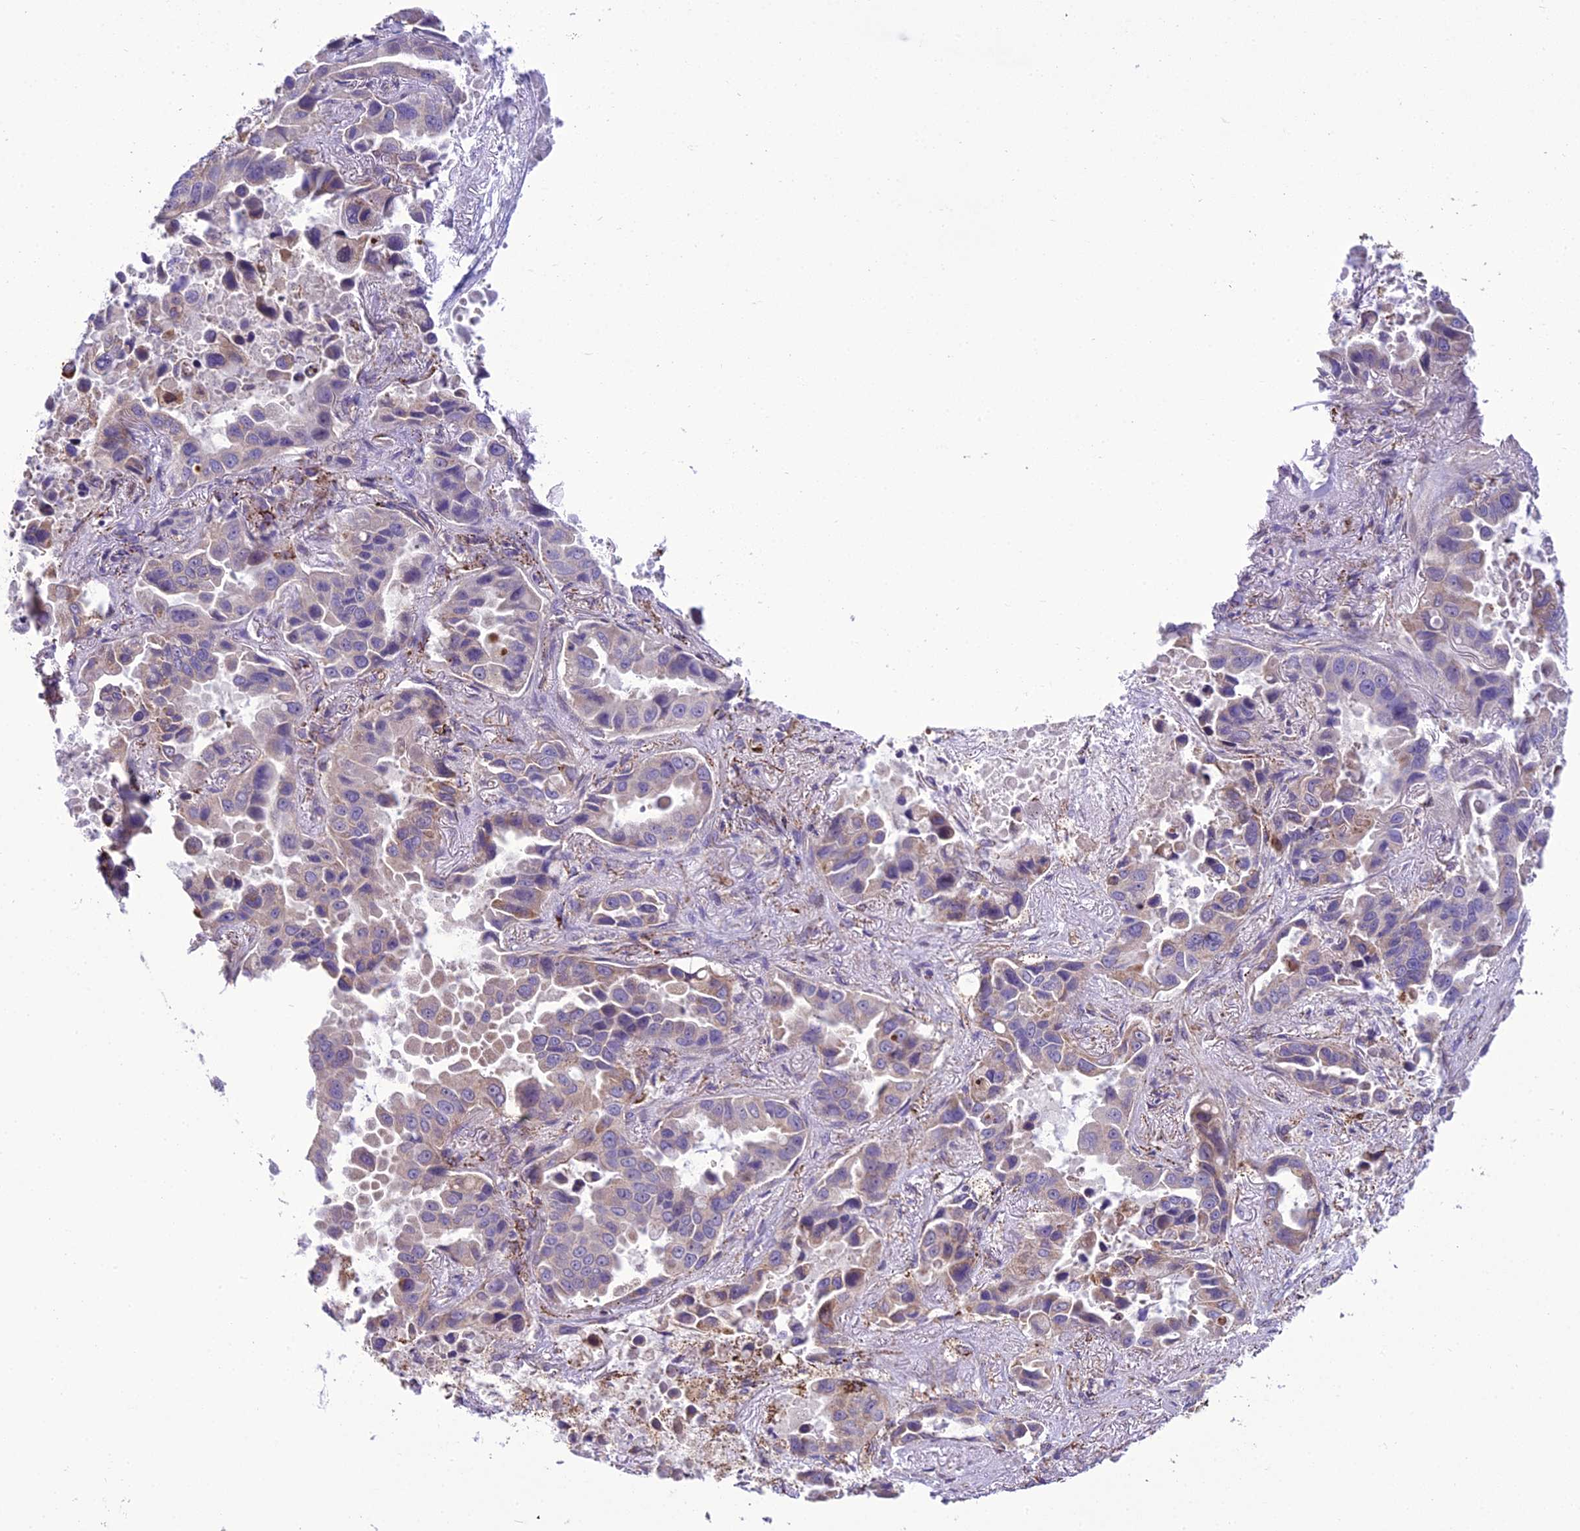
{"staining": {"intensity": "weak", "quantity": "<25%", "location": "cytoplasmic/membranous"}, "tissue": "lung cancer", "cell_type": "Tumor cells", "image_type": "cancer", "snomed": [{"axis": "morphology", "description": "Adenocarcinoma, NOS"}, {"axis": "topography", "description": "Lung"}], "caption": "Immunohistochemistry (IHC) histopathology image of lung adenocarcinoma stained for a protein (brown), which shows no staining in tumor cells.", "gene": "TBC1D24", "patient": {"sex": "male", "age": 64}}